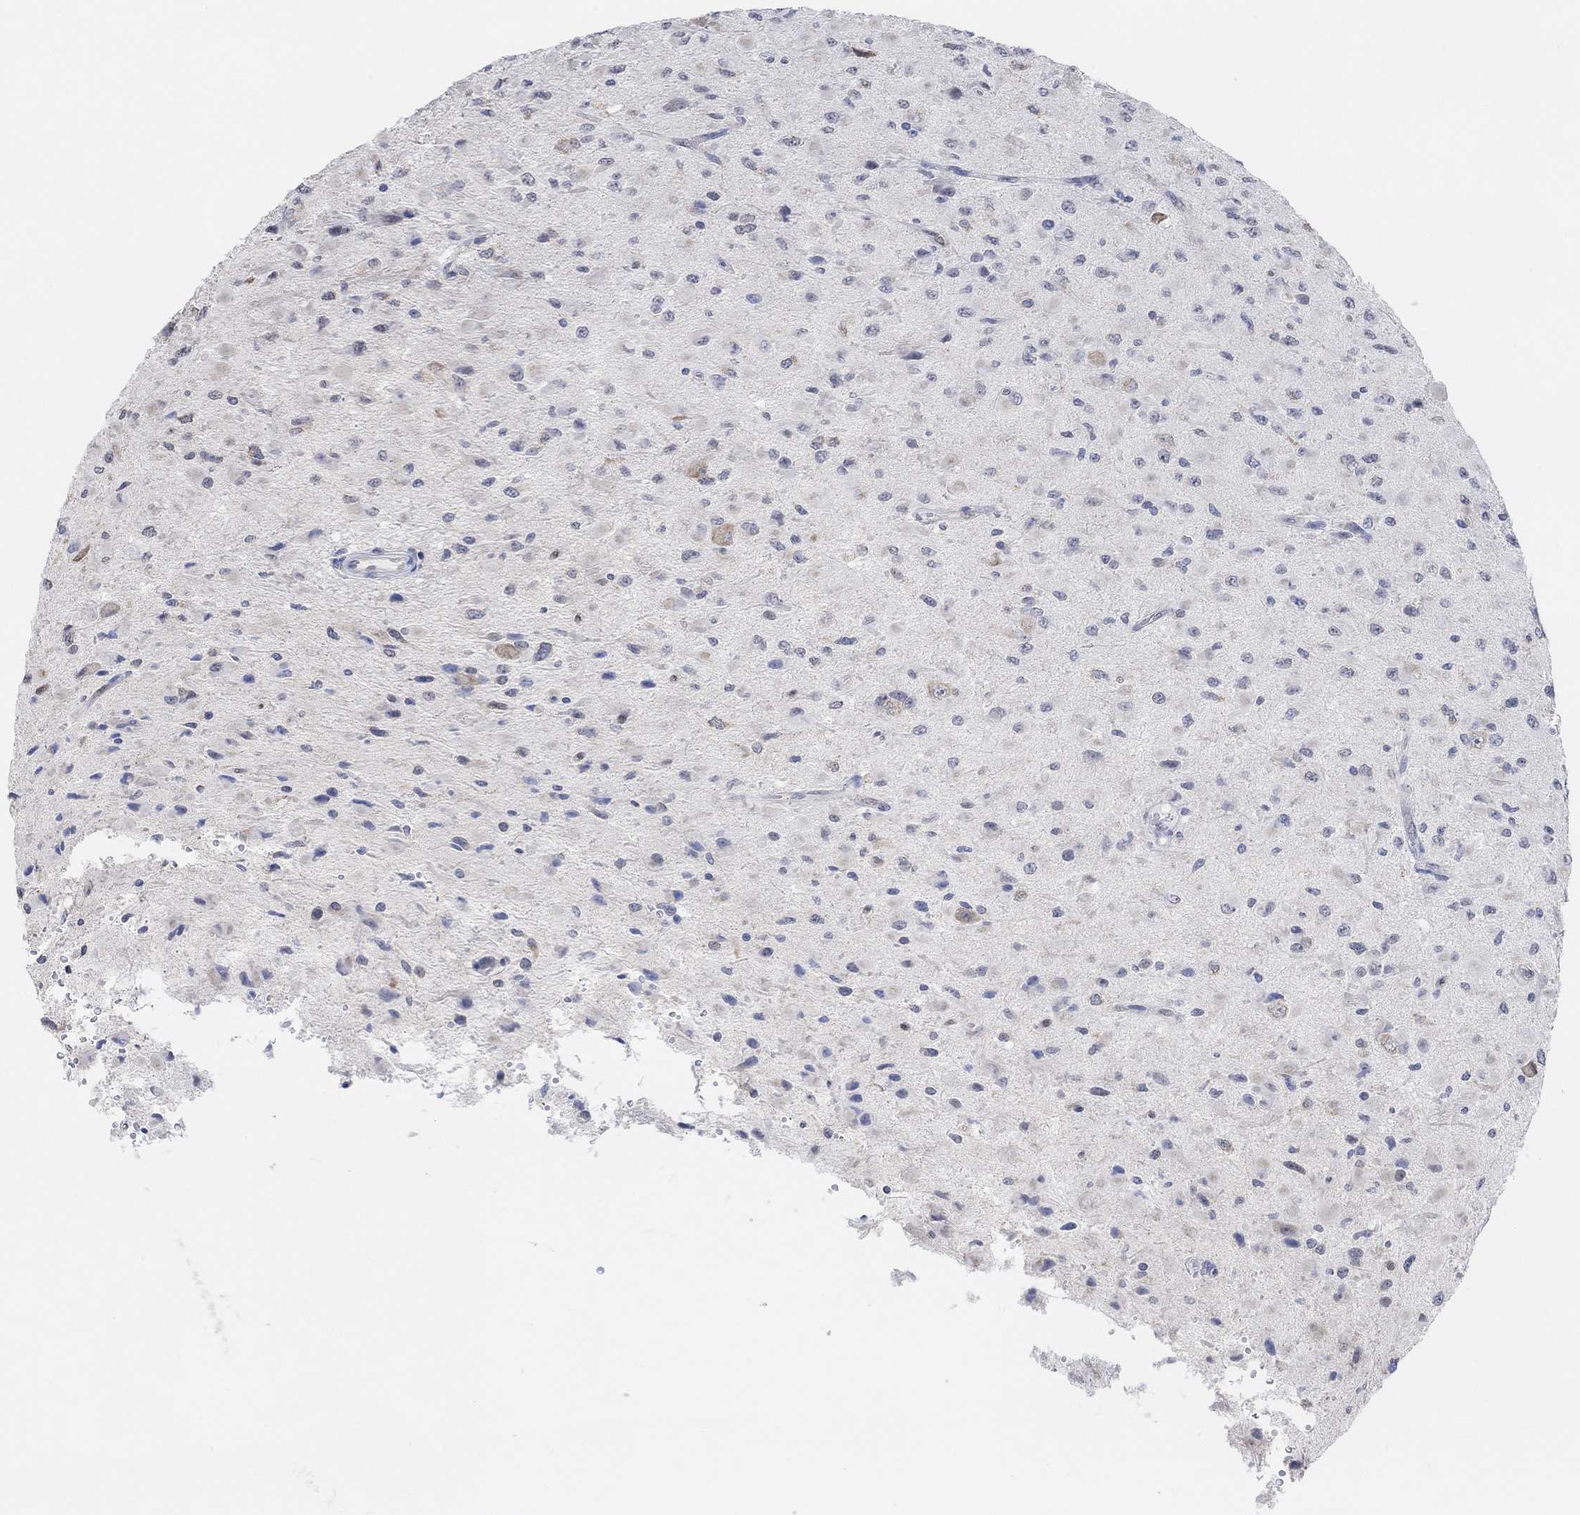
{"staining": {"intensity": "negative", "quantity": "none", "location": "none"}, "tissue": "glioma", "cell_type": "Tumor cells", "image_type": "cancer", "snomed": [{"axis": "morphology", "description": "Glioma, malignant, High grade"}, {"axis": "topography", "description": "Cerebral cortex"}], "caption": "Immunohistochemistry (IHC) of human malignant high-grade glioma shows no staining in tumor cells. The staining was performed using DAB to visualize the protein expression in brown, while the nuclei were stained in blue with hematoxylin (Magnification: 20x).", "gene": "MUC1", "patient": {"sex": "male", "age": 35}}